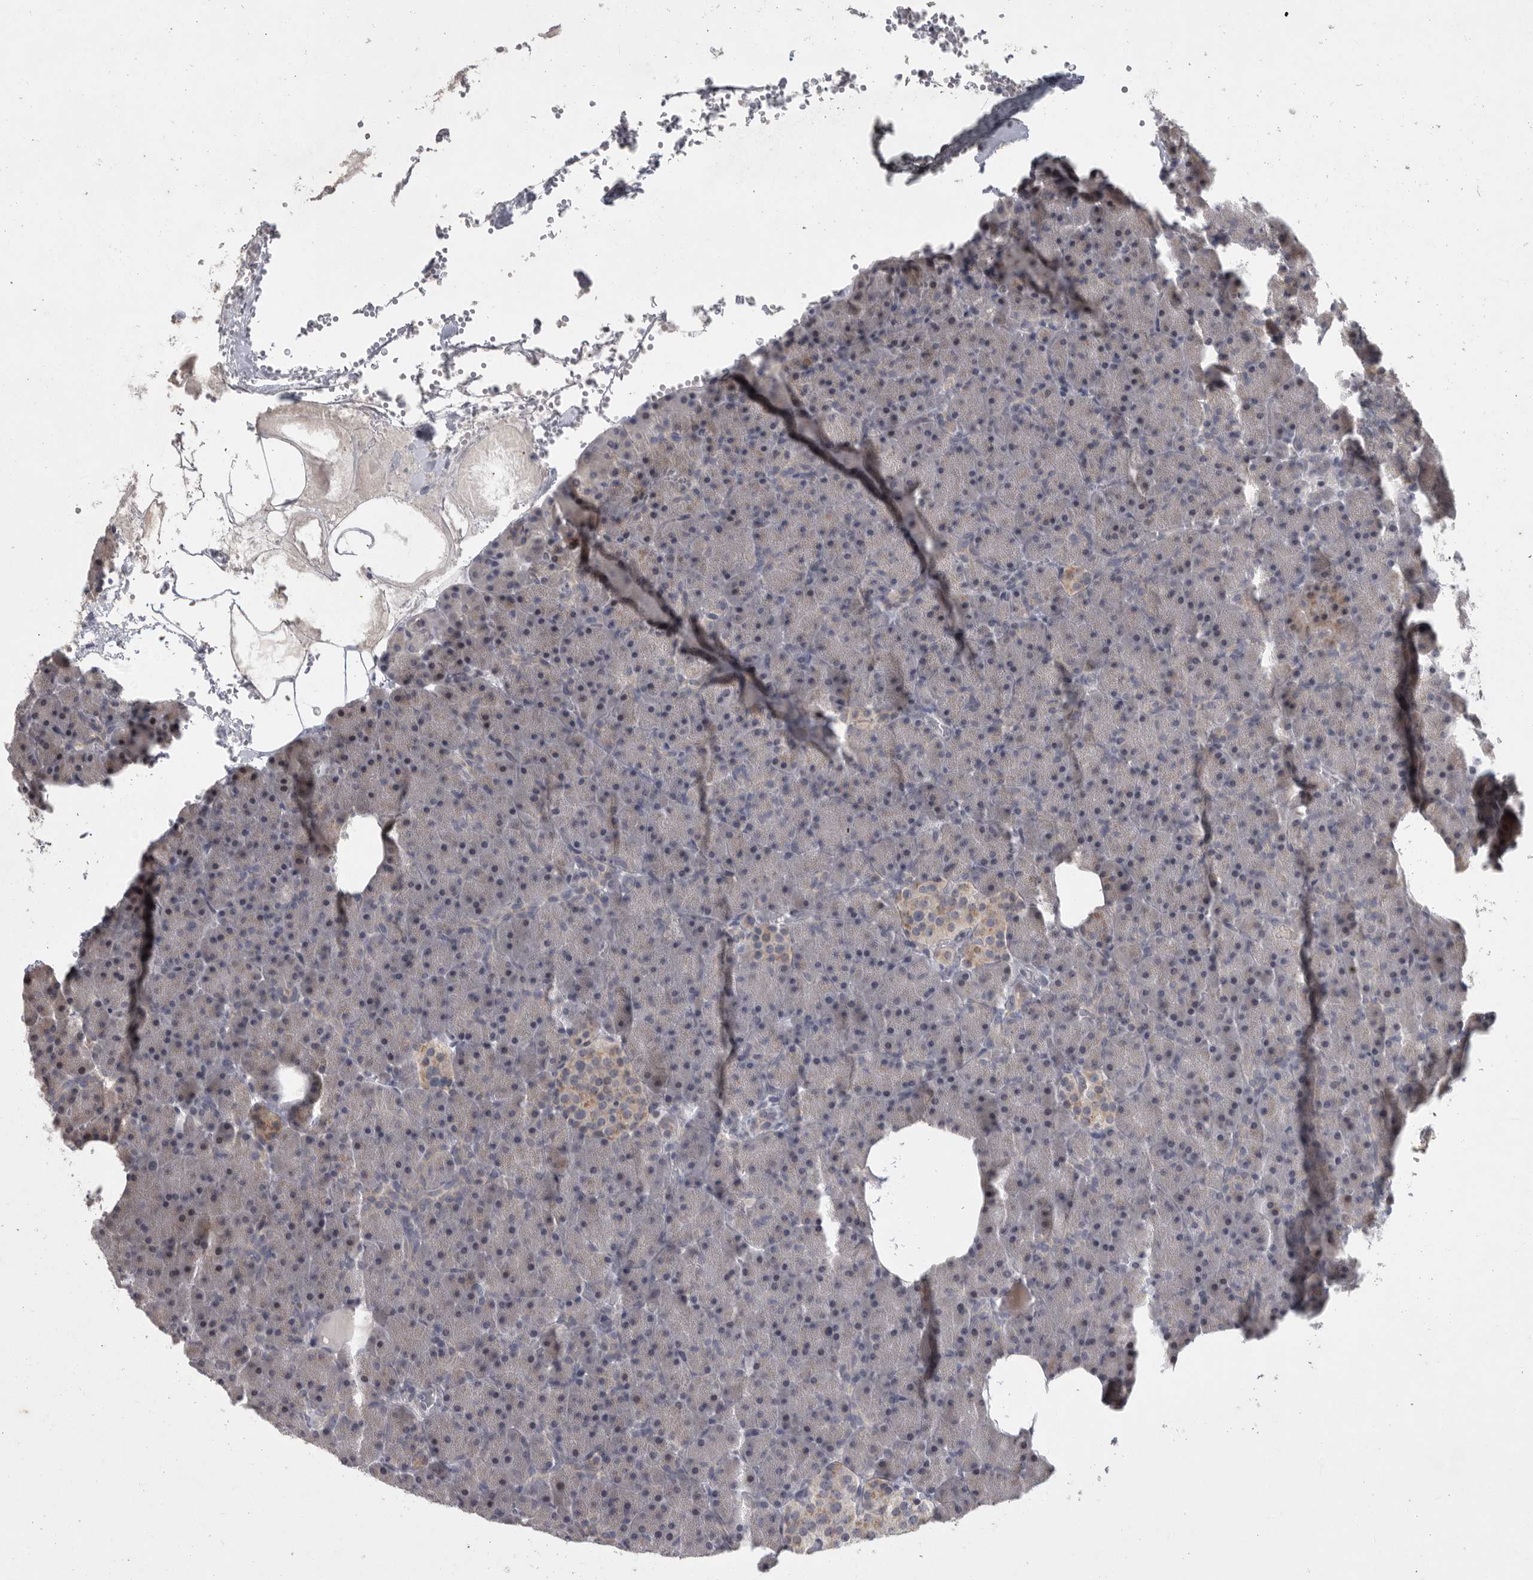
{"staining": {"intensity": "negative", "quantity": "none", "location": "none"}, "tissue": "pancreas", "cell_type": "Exocrine glandular cells", "image_type": "normal", "snomed": [{"axis": "morphology", "description": "Normal tissue, NOS"}, {"axis": "morphology", "description": "Carcinoid, malignant, NOS"}, {"axis": "topography", "description": "Pancreas"}], "caption": "Immunohistochemistry (IHC) image of unremarkable human pancreas stained for a protein (brown), which demonstrates no staining in exocrine glandular cells.", "gene": "MAN2A1", "patient": {"sex": "female", "age": 35}}